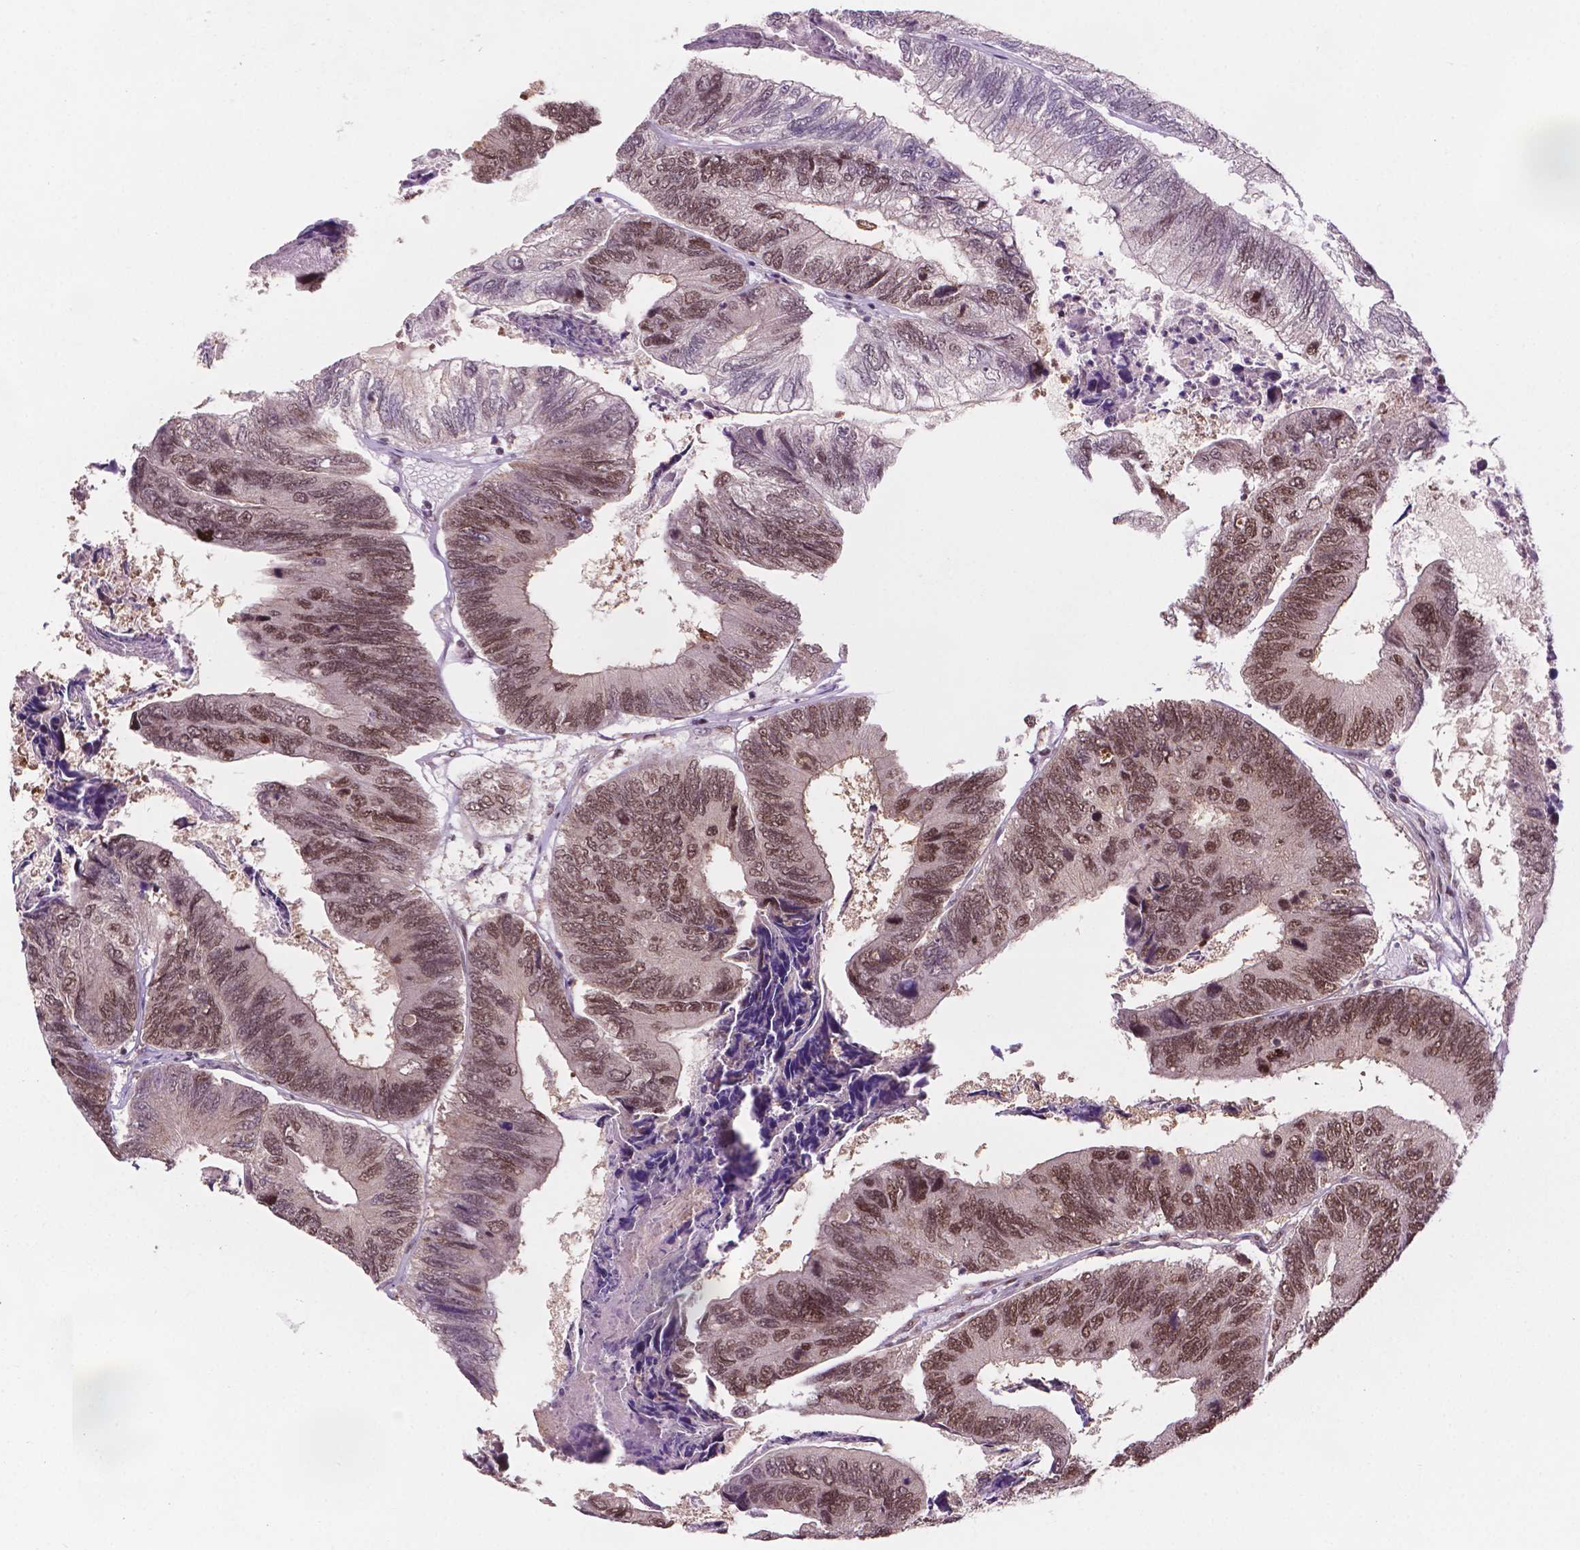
{"staining": {"intensity": "moderate", "quantity": ">75%", "location": "nuclear"}, "tissue": "colorectal cancer", "cell_type": "Tumor cells", "image_type": "cancer", "snomed": [{"axis": "morphology", "description": "Adenocarcinoma, NOS"}, {"axis": "topography", "description": "Colon"}], "caption": "Adenocarcinoma (colorectal) was stained to show a protein in brown. There is medium levels of moderate nuclear positivity in about >75% of tumor cells.", "gene": "PER2", "patient": {"sex": "female", "age": 67}}